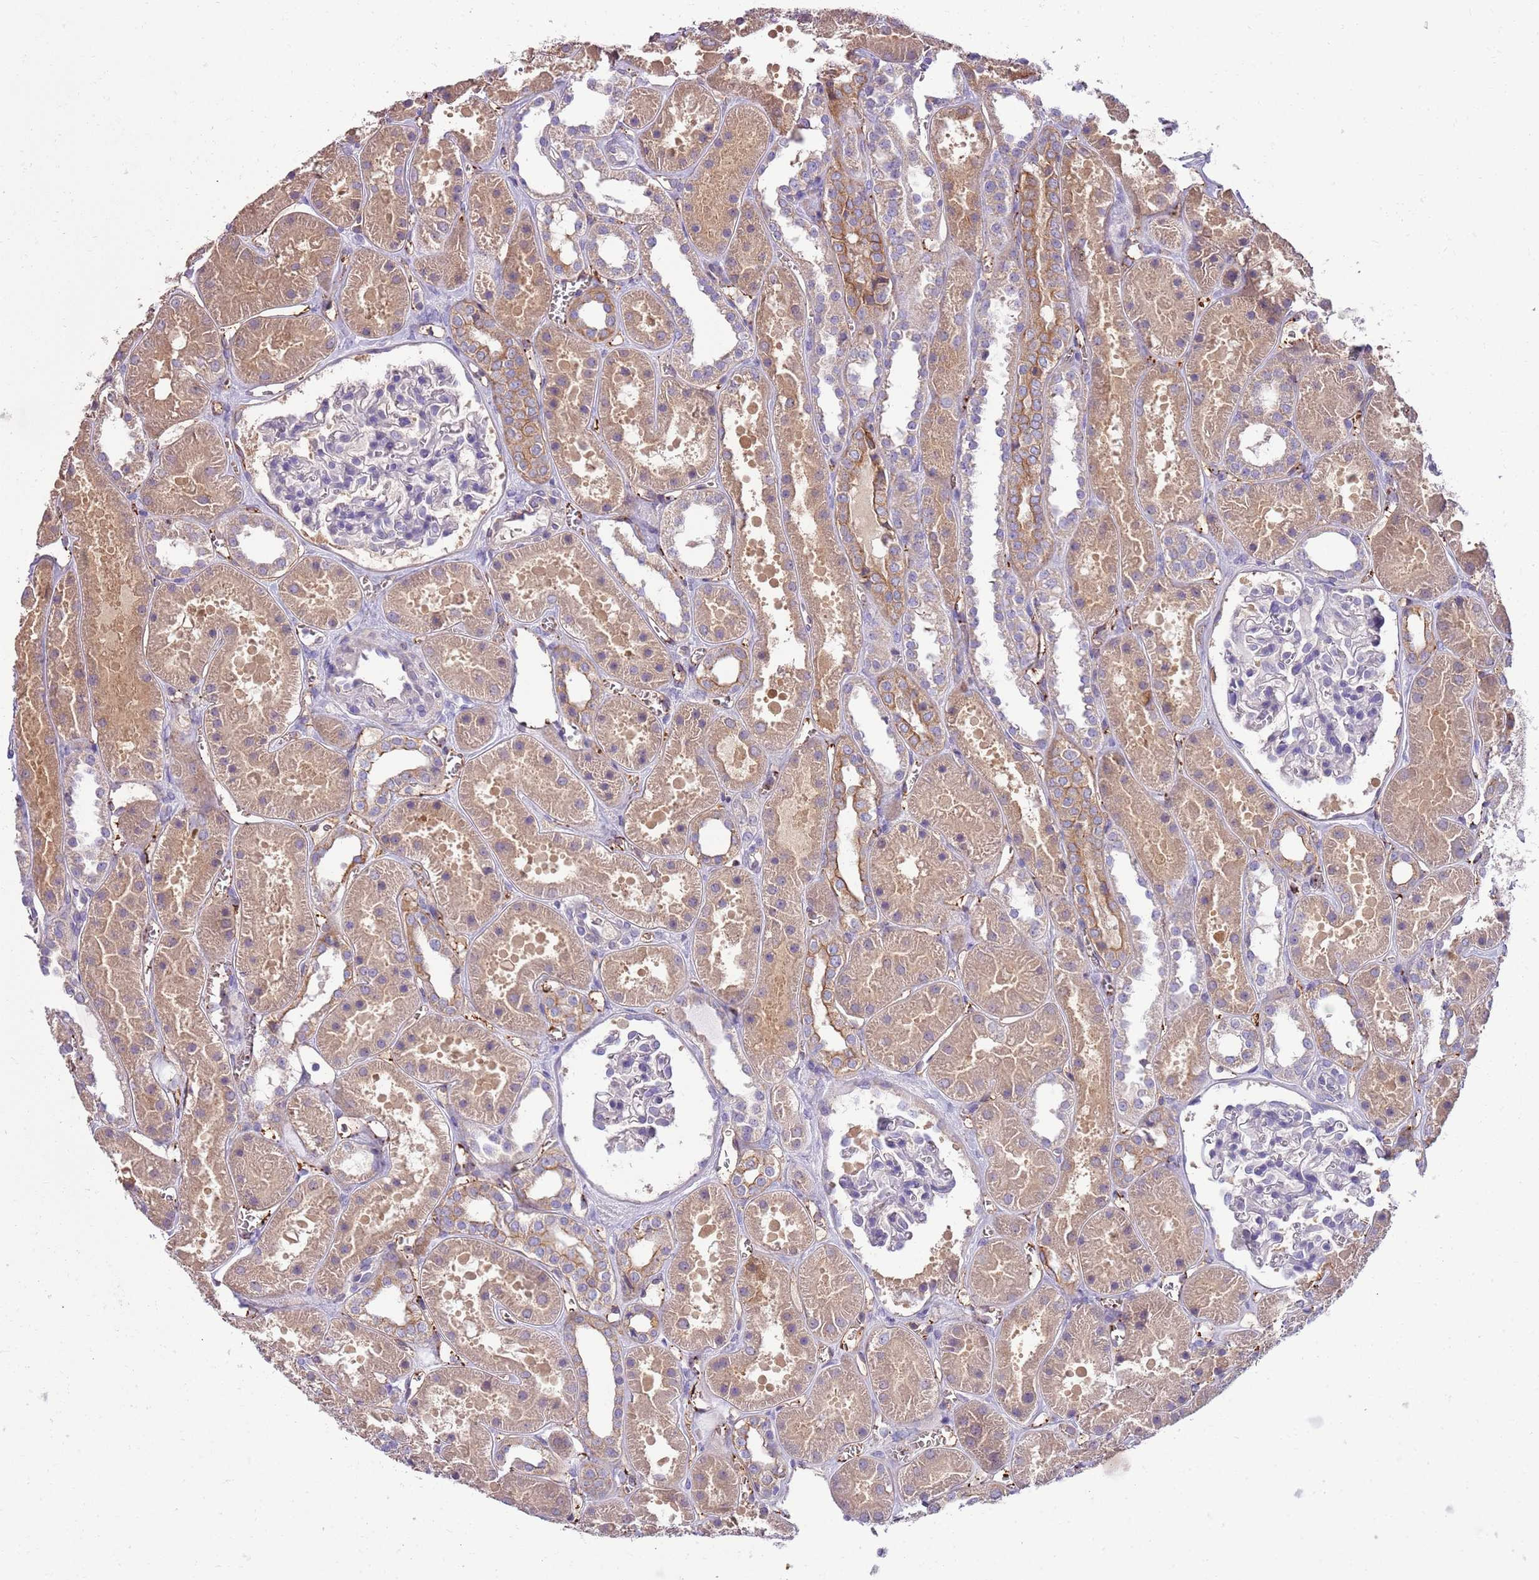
{"staining": {"intensity": "negative", "quantity": "none", "location": "none"}, "tissue": "kidney", "cell_type": "Cells in glomeruli", "image_type": "normal", "snomed": [{"axis": "morphology", "description": "Normal tissue, NOS"}, {"axis": "topography", "description": "Kidney"}], "caption": "A high-resolution image shows immunohistochemistry staining of normal kidney, which shows no significant staining in cells in glomeruli. (Immunohistochemistry (ihc), brightfield microscopy, high magnification).", "gene": "HES3", "patient": {"sex": "female", "age": 41}}